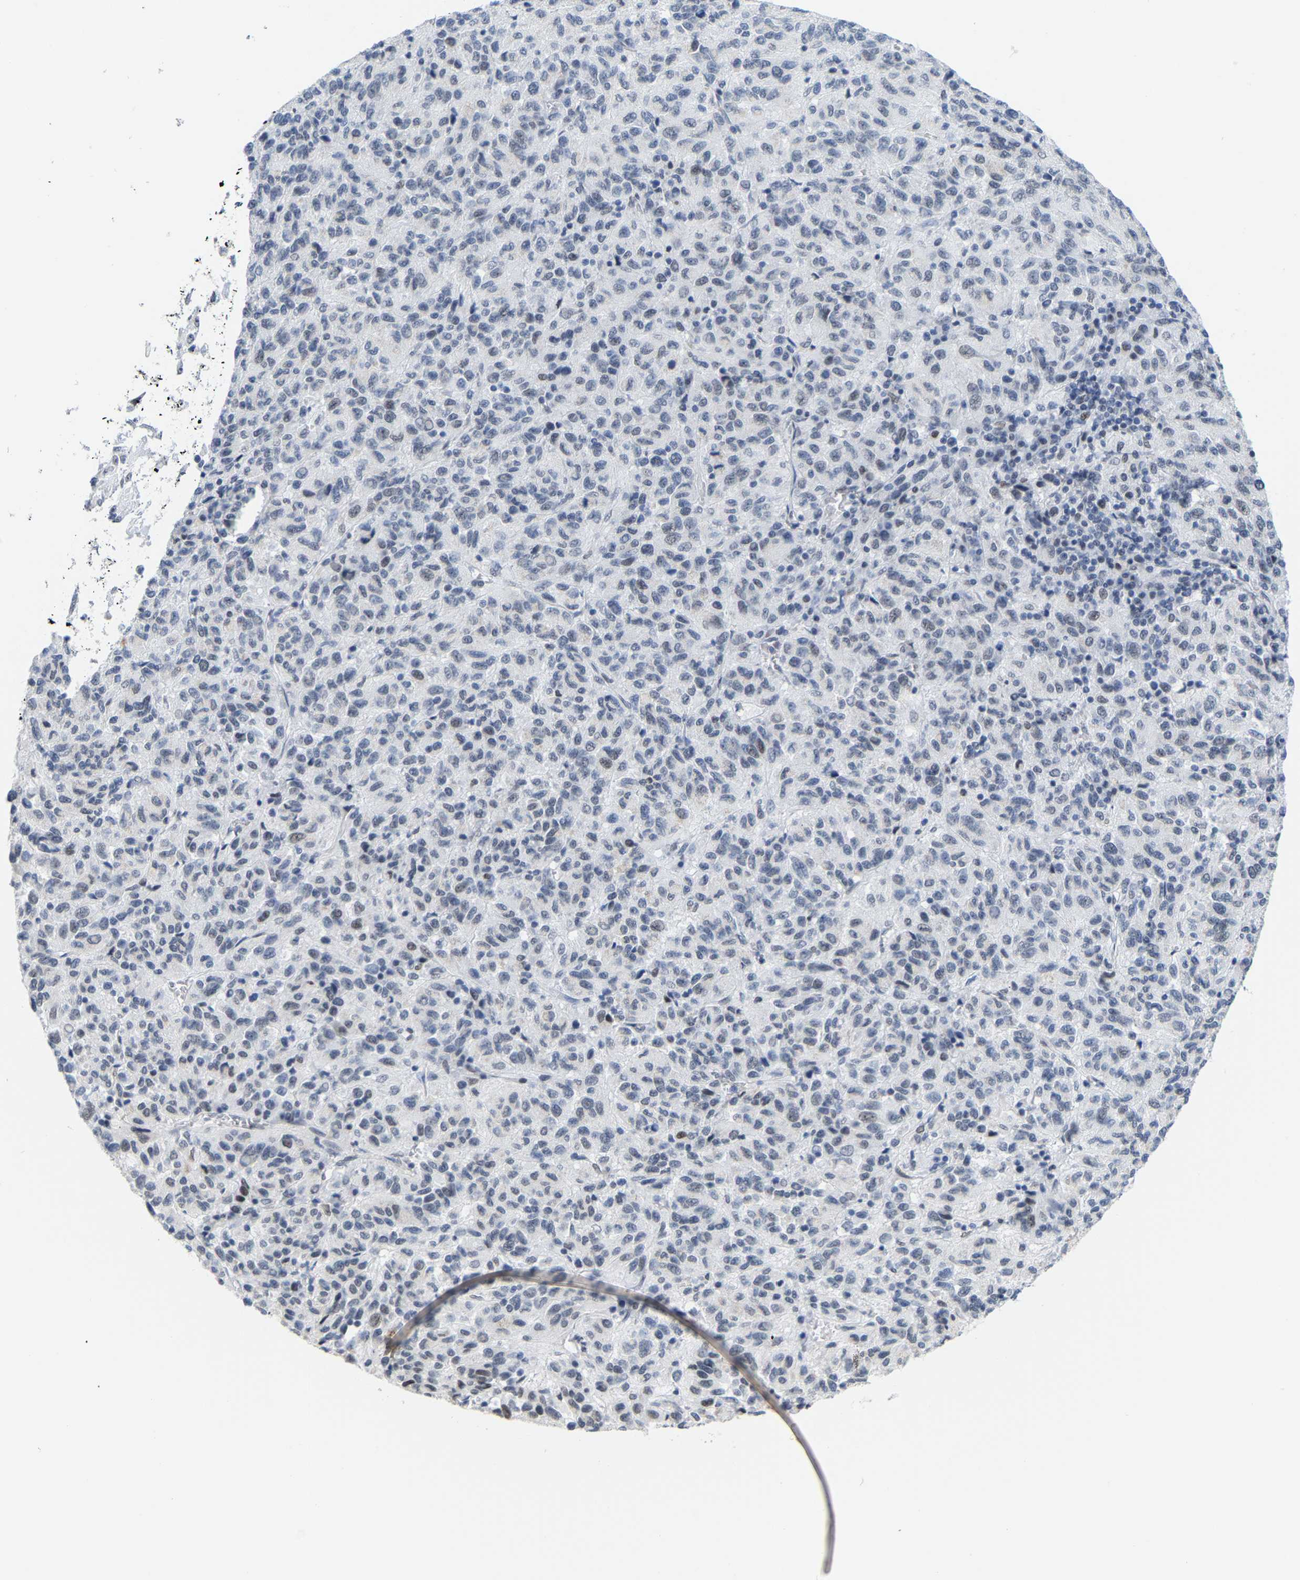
{"staining": {"intensity": "weak", "quantity": "25%-75%", "location": "nuclear"}, "tissue": "melanoma", "cell_type": "Tumor cells", "image_type": "cancer", "snomed": [{"axis": "morphology", "description": "Malignant melanoma, Metastatic site"}, {"axis": "topography", "description": "Lung"}], "caption": "Weak nuclear protein staining is appreciated in about 25%-75% of tumor cells in malignant melanoma (metastatic site).", "gene": "FAM180A", "patient": {"sex": "male", "age": 64}}